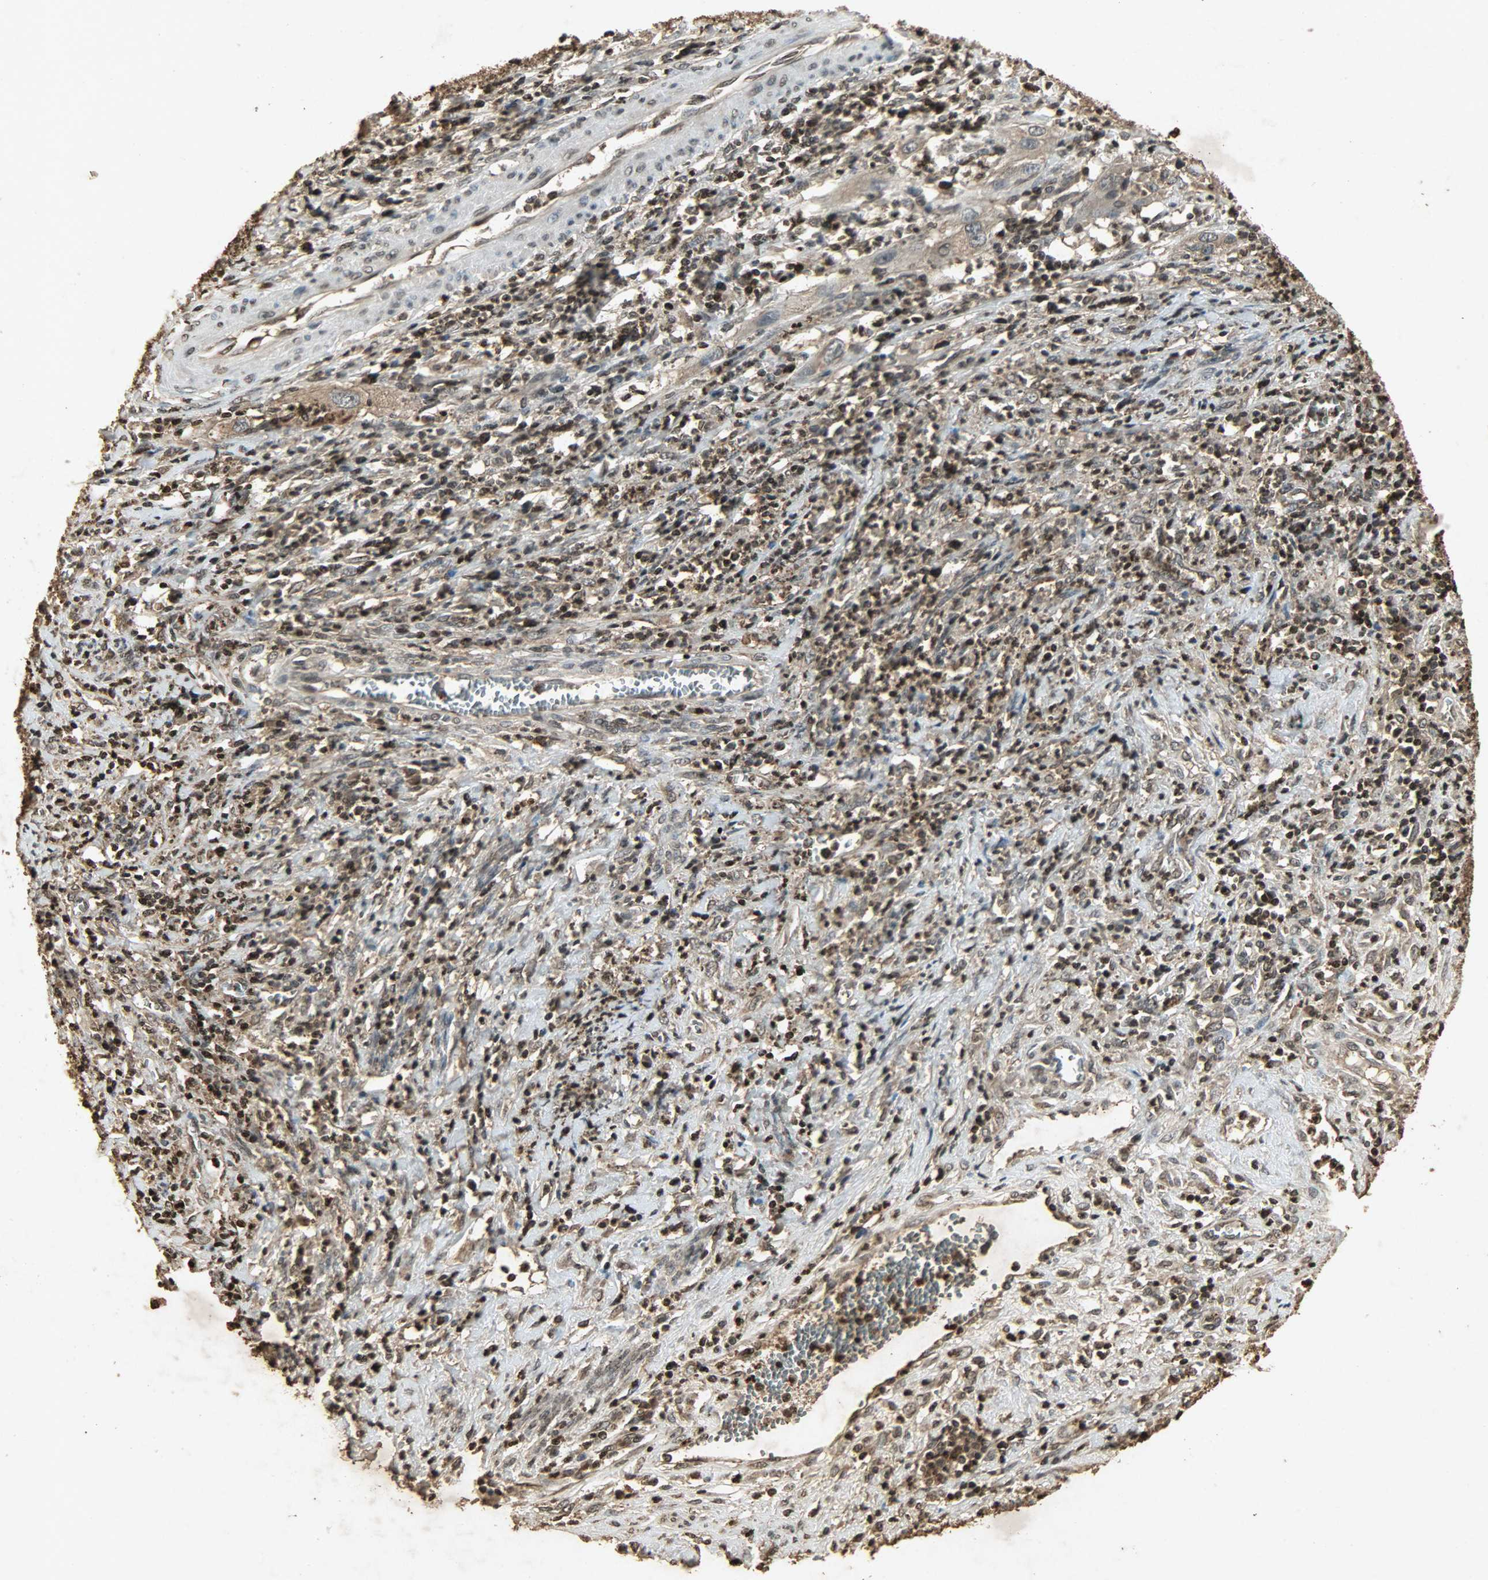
{"staining": {"intensity": "weak", "quantity": ">75%", "location": "cytoplasmic/membranous,nuclear"}, "tissue": "cervical cancer", "cell_type": "Tumor cells", "image_type": "cancer", "snomed": [{"axis": "morphology", "description": "Squamous cell carcinoma, NOS"}, {"axis": "topography", "description": "Cervix"}], "caption": "Immunohistochemistry (IHC) staining of cervical cancer, which shows low levels of weak cytoplasmic/membranous and nuclear positivity in about >75% of tumor cells indicating weak cytoplasmic/membranous and nuclear protein expression. The staining was performed using DAB (3,3'-diaminobenzidine) (brown) for protein detection and nuclei were counterstained in hematoxylin (blue).", "gene": "PPP3R1", "patient": {"sex": "female", "age": 32}}